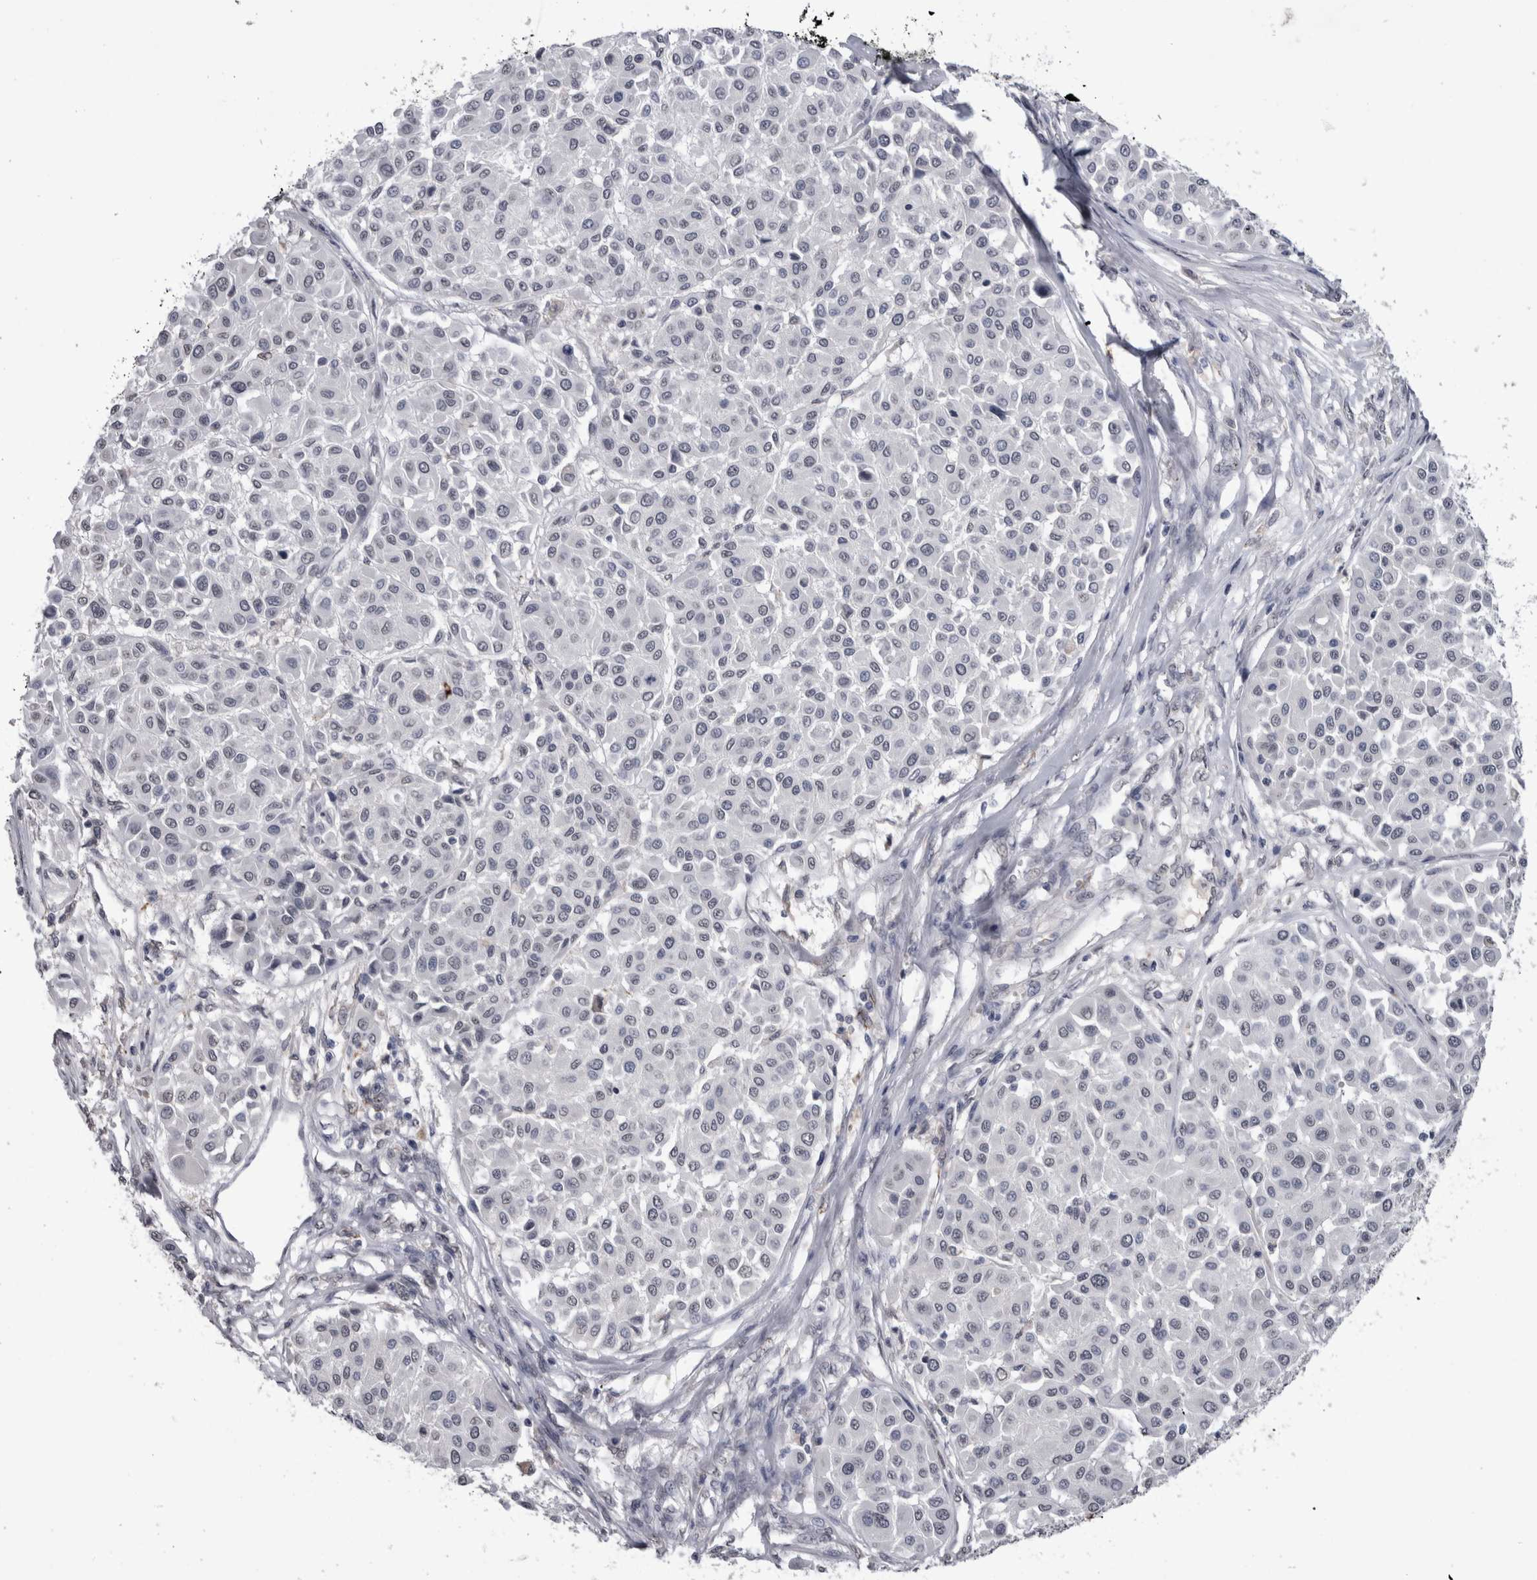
{"staining": {"intensity": "negative", "quantity": "none", "location": "none"}, "tissue": "melanoma", "cell_type": "Tumor cells", "image_type": "cancer", "snomed": [{"axis": "morphology", "description": "Malignant melanoma, Metastatic site"}, {"axis": "topography", "description": "Soft tissue"}], "caption": "This is an IHC histopathology image of melanoma. There is no expression in tumor cells.", "gene": "PAX5", "patient": {"sex": "male", "age": 41}}